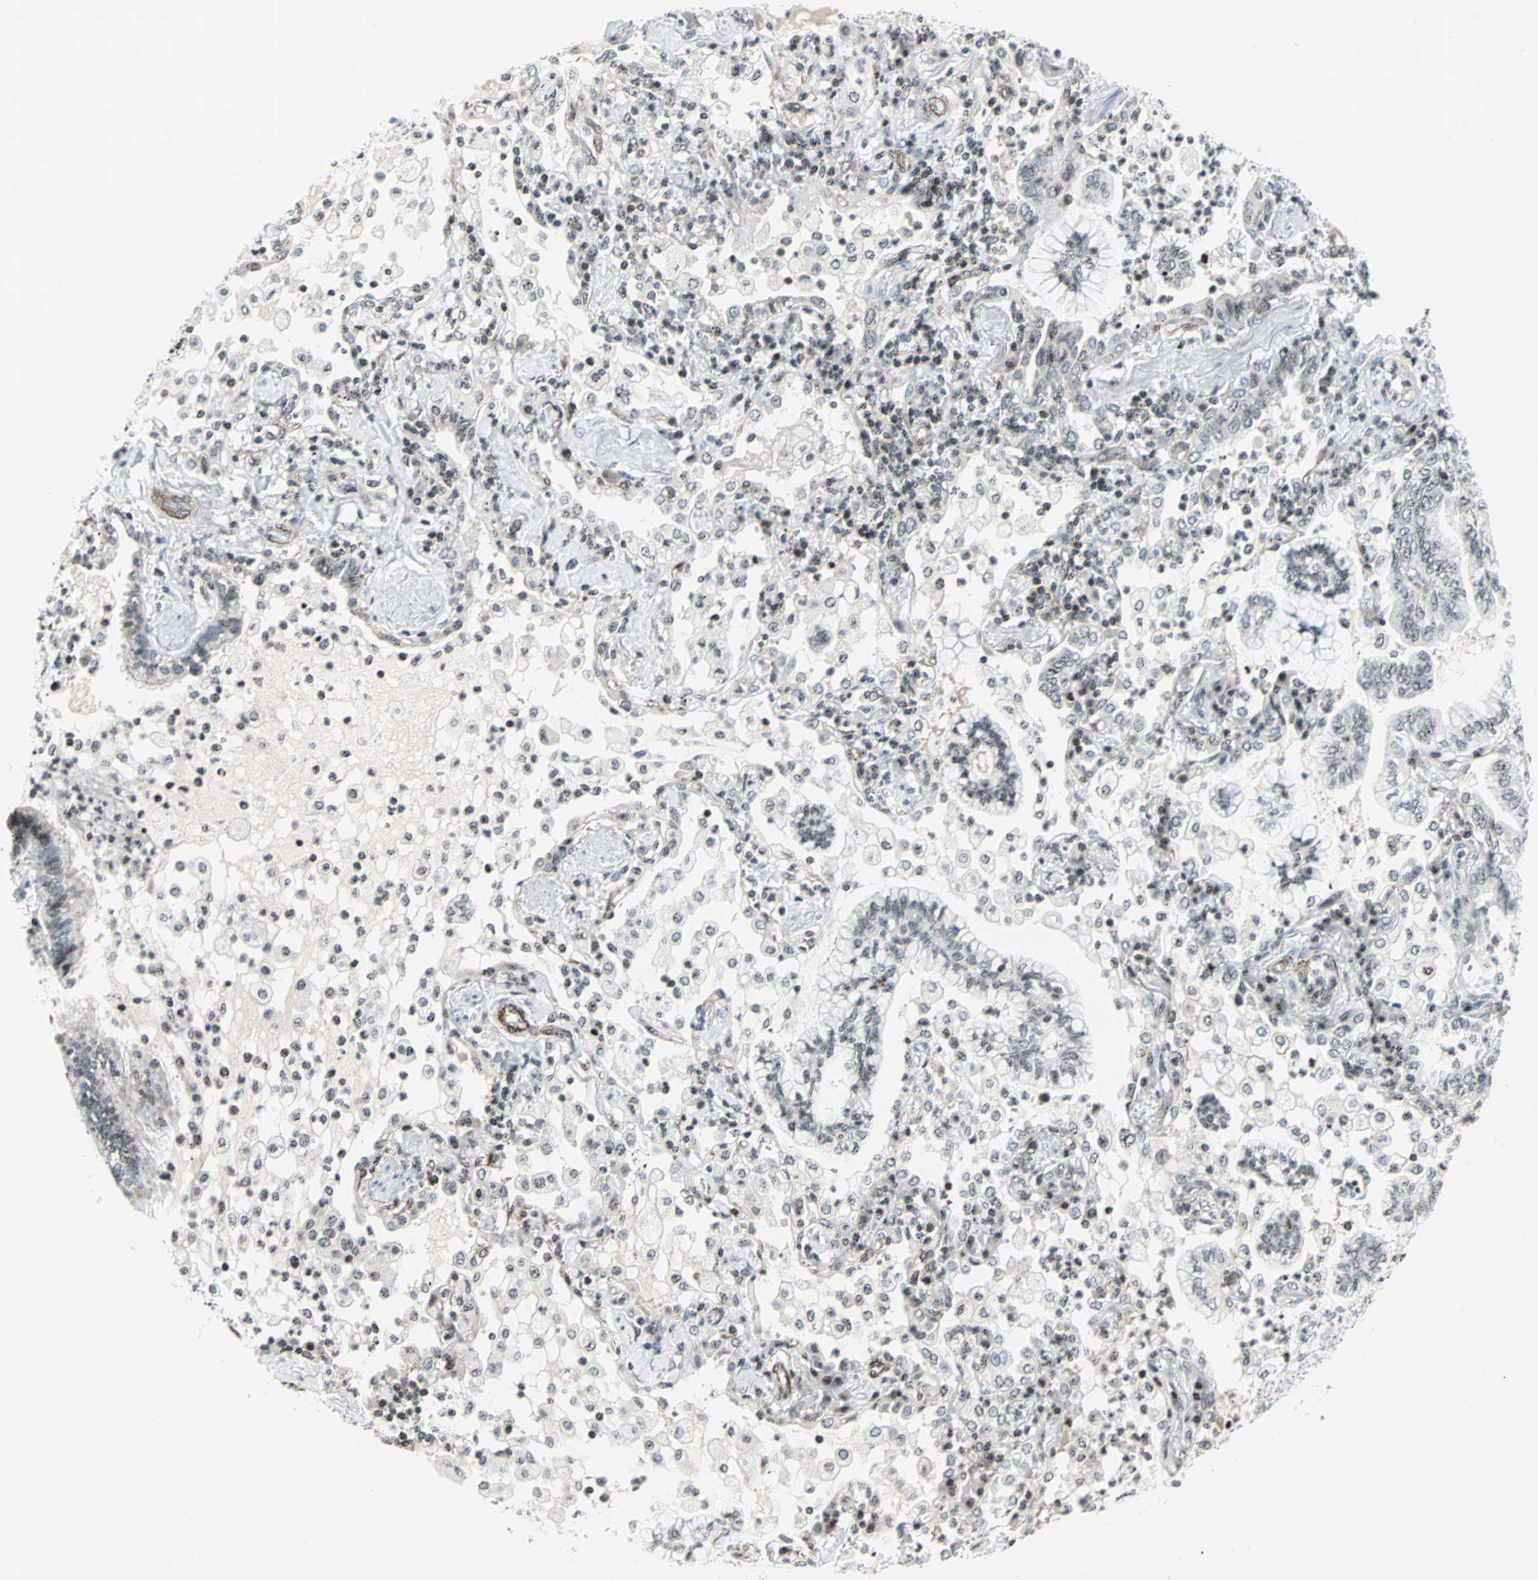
{"staining": {"intensity": "weak", "quantity": "25%-75%", "location": "nuclear"}, "tissue": "lung cancer", "cell_type": "Tumor cells", "image_type": "cancer", "snomed": [{"axis": "morphology", "description": "Normal tissue, NOS"}, {"axis": "morphology", "description": "Adenocarcinoma, NOS"}, {"axis": "topography", "description": "Bronchus"}, {"axis": "topography", "description": "Lung"}], "caption": "Immunohistochemical staining of human lung adenocarcinoma reveals low levels of weak nuclear protein positivity in approximately 25%-75% of tumor cells. (Stains: DAB in brown, nuclei in blue, Microscopy: brightfield microscopy at high magnification).", "gene": "CENPA", "patient": {"sex": "female", "age": 70}}